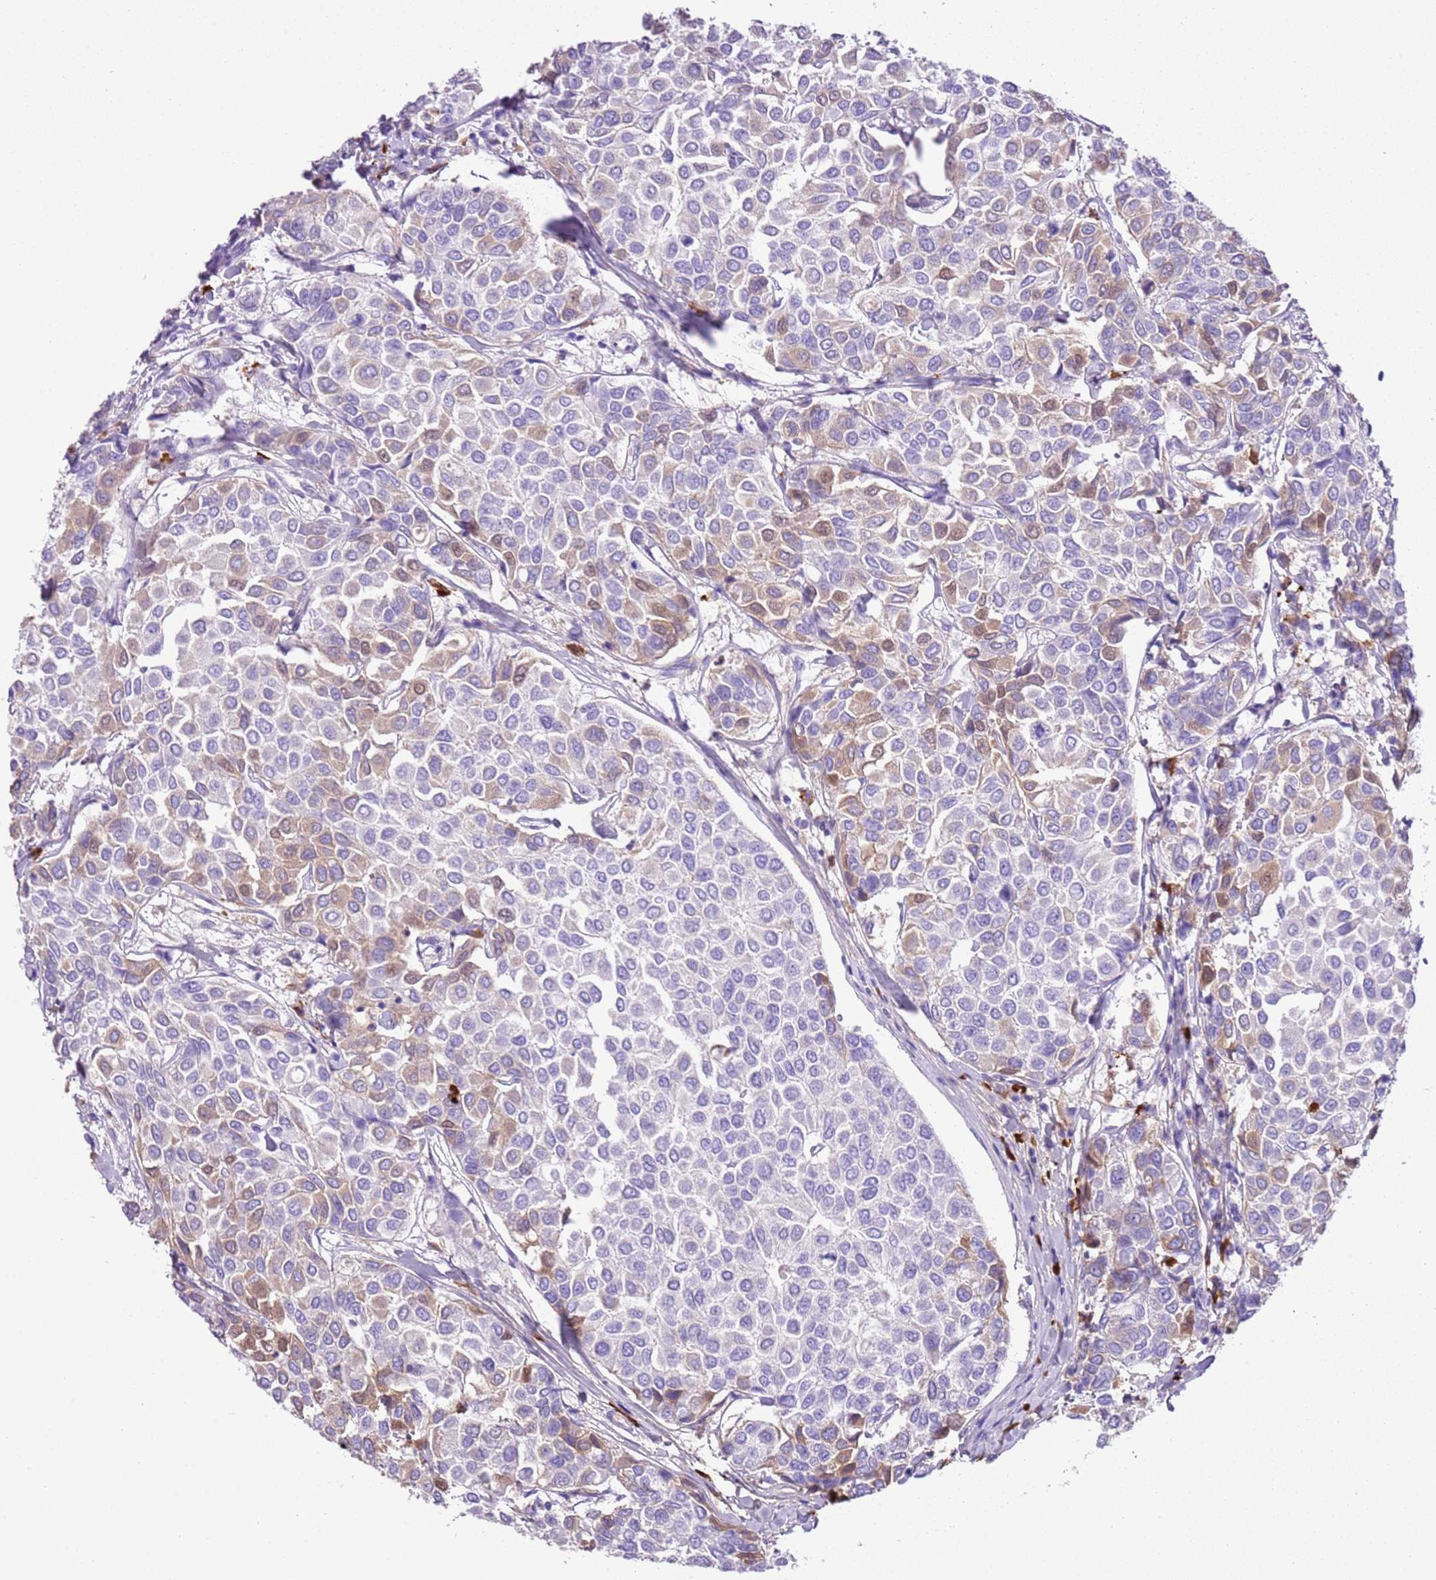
{"staining": {"intensity": "moderate", "quantity": "<25%", "location": "cytoplasmic/membranous"}, "tissue": "breast cancer", "cell_type": "Tumor cells", "image_type": "cancer", "snomed": [{"axis": "morphology", "description": "Duct carcinoma"}, {"axis": "topography", "description": "Breast"}], "caption": "IHC of human intraductal carcinoma (breast) displays low levels of moderate cytoplasmic/membranous positivity in about <25% of tumor cells. Immunohistochemistry stains the protein of interest in brown and the nuclei are stained blue.", "gene": "IGKV3D-11", "patient": {"sex": "female", "age": 55}}